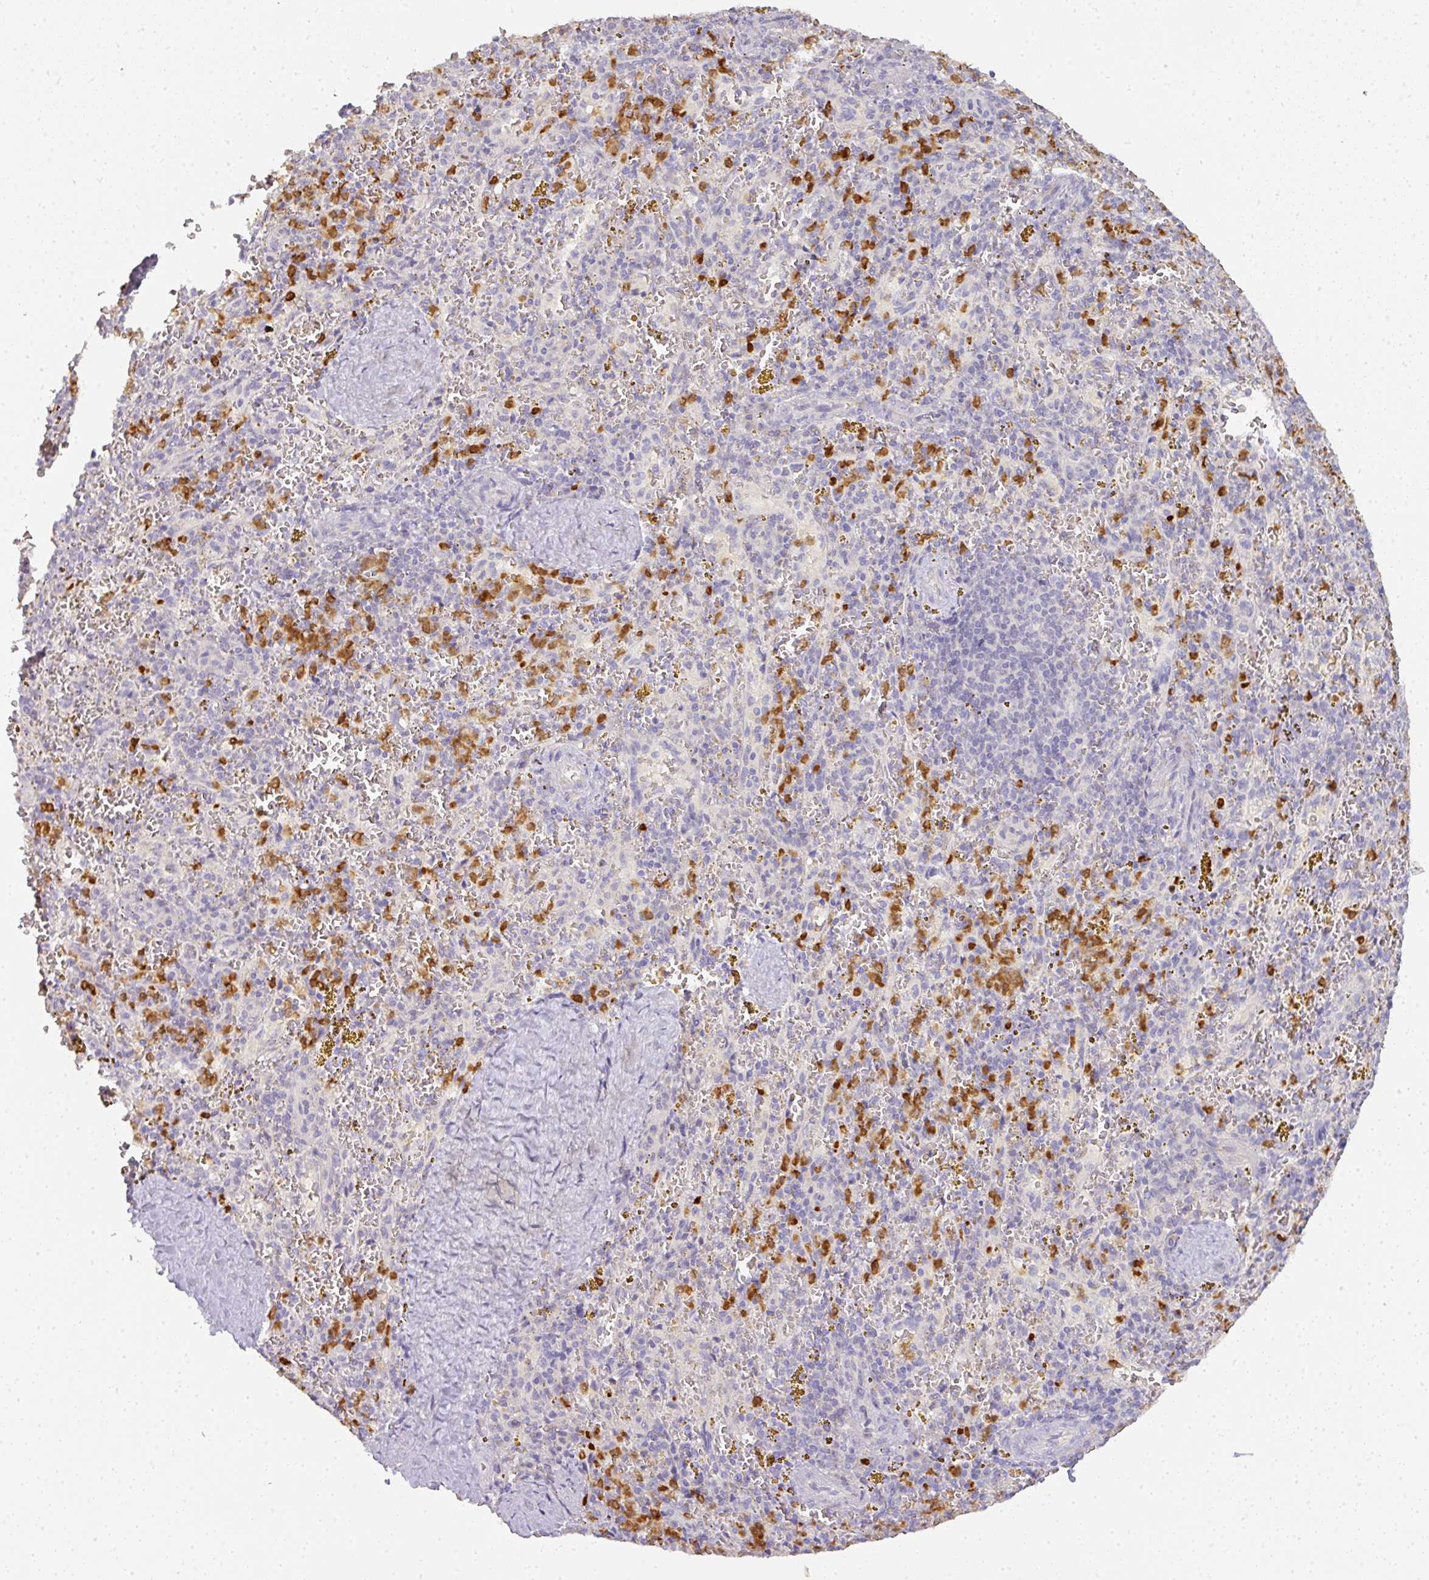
{"staining": {"intensity": "moderate", "quantity": "25%-75%", "location": "cytoplasmic/membranous"}, "tissue": "spleen", "cell_type": "Cells in red pulp", "image_type": "normal", "snomed": [{"axis": "morphology", "description": "Normal tissue, NOS"}, {"axis": "topography", "description": "Spleen"}], "caption": "IHC of unremarkable human spleen demonstrates medium levels of moderate cytoplasmic/membranous staining in approximately 25%-75% of cells in red pulp.", "gene": "HHEX", "patient": {"sex": "male", "age": 57}}